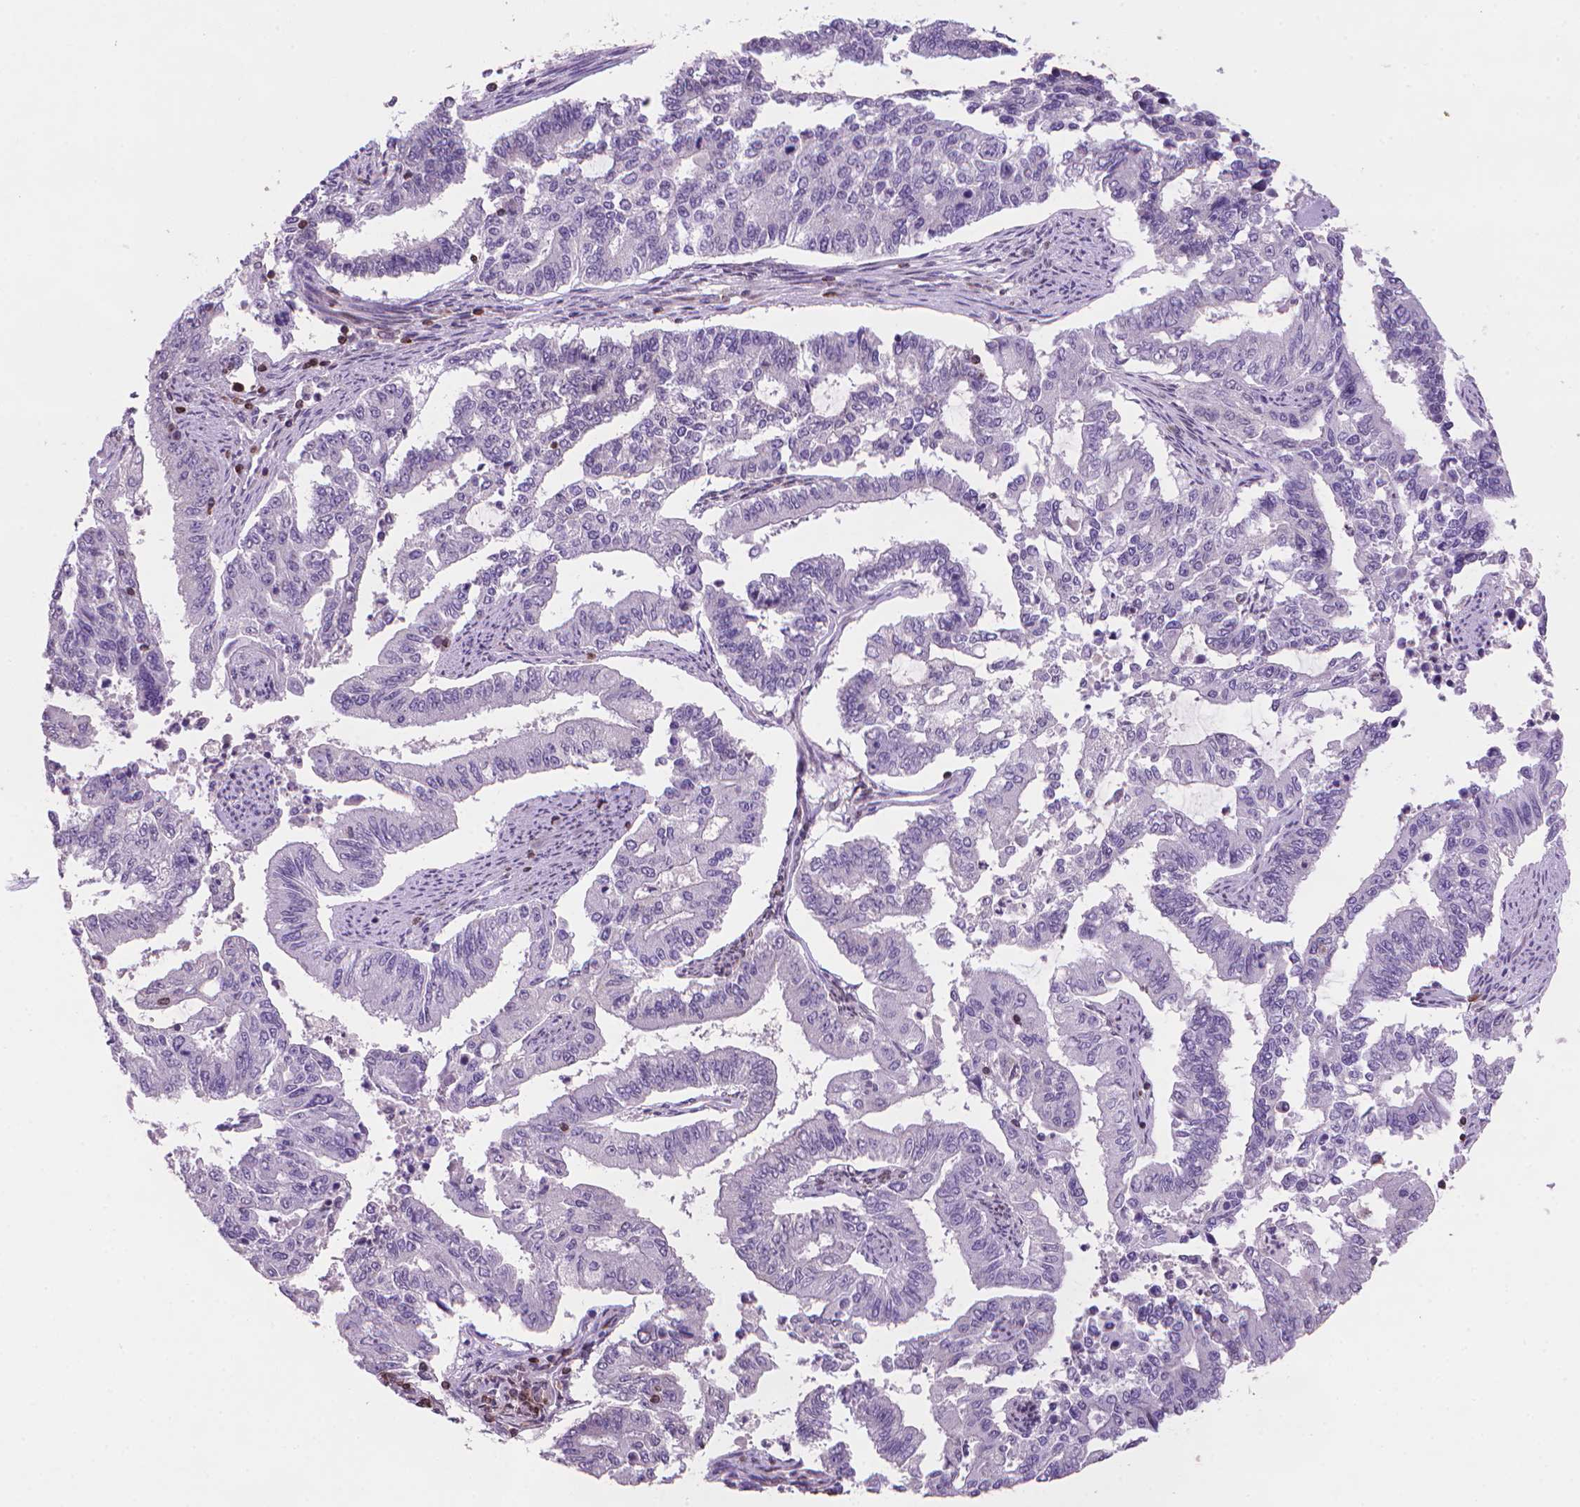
{"staining": {"intensity": "negative", "quantity": "none", "location": "none"}, "tissue": "endometrial cancer", "cell_type": "Tumor cells", "image_type": "cancer", "snomed": [{"axis": "morphology", "description": "Adenocarcinoma, NOS"}, {"axis": "topography", "description": "Uterus"}], "caption": "An image of human endometrial adenocarcinoma is negative for staining in tumor cells.", "gene": "BCL2", "patient": {"sex": "female", "age": 59}}